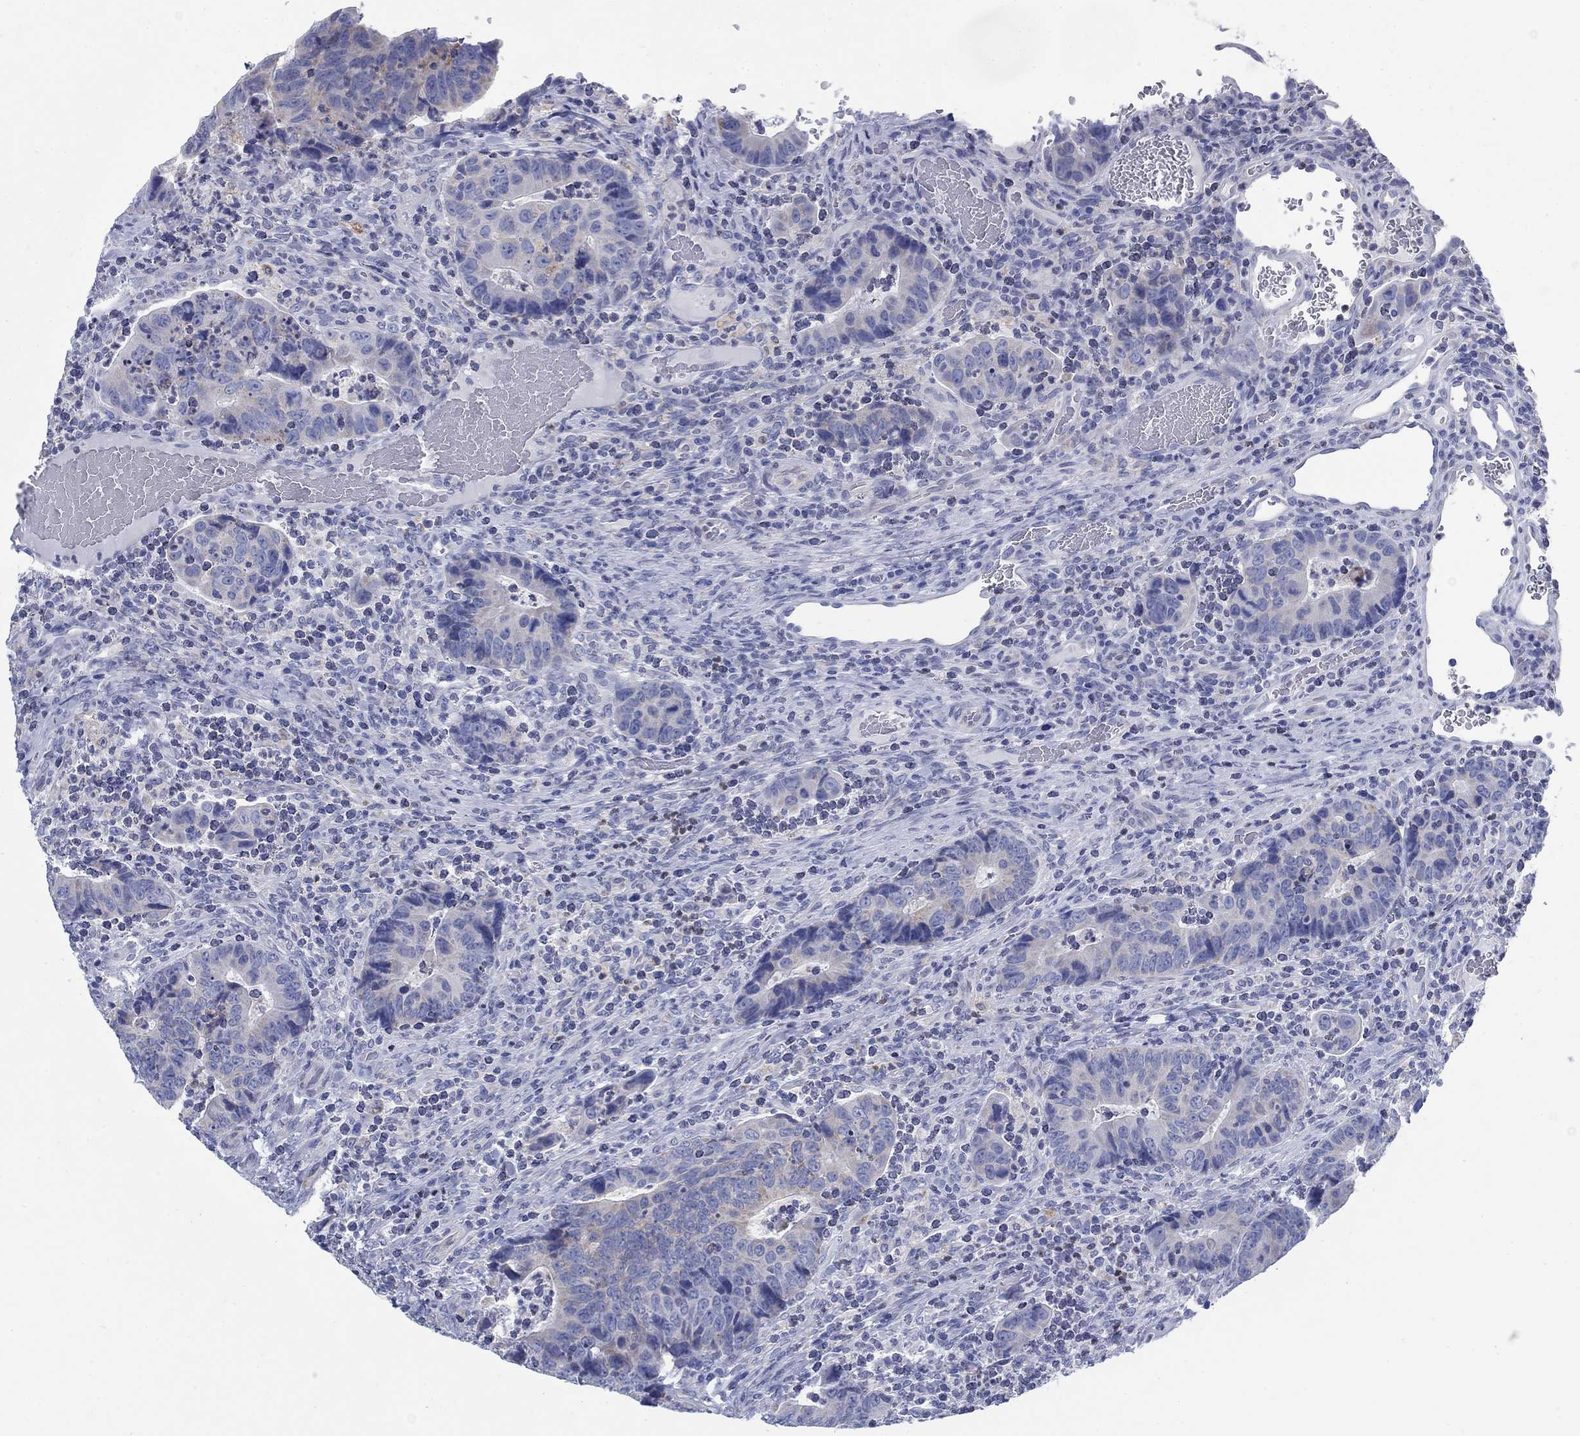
{"staining": {"intensity": "negative", "quantity": "none", "location": "none"}, "tissue": "colorectal cancer", "cell_type": "Tumor cells", "image_type": "cancer", "snomed": [{"axis": "morphology", "description": "Adenocarcinoma, NOS"}, {"axis": "topography", "description": "Colon"}], "caption": "DAB immunohistochemical staining of human colorectal adenocarcinoma exhibits no significant expression in tumor cells.", "gene": "SCCPDH", "patient": {"sex": "female", "age": 56}}